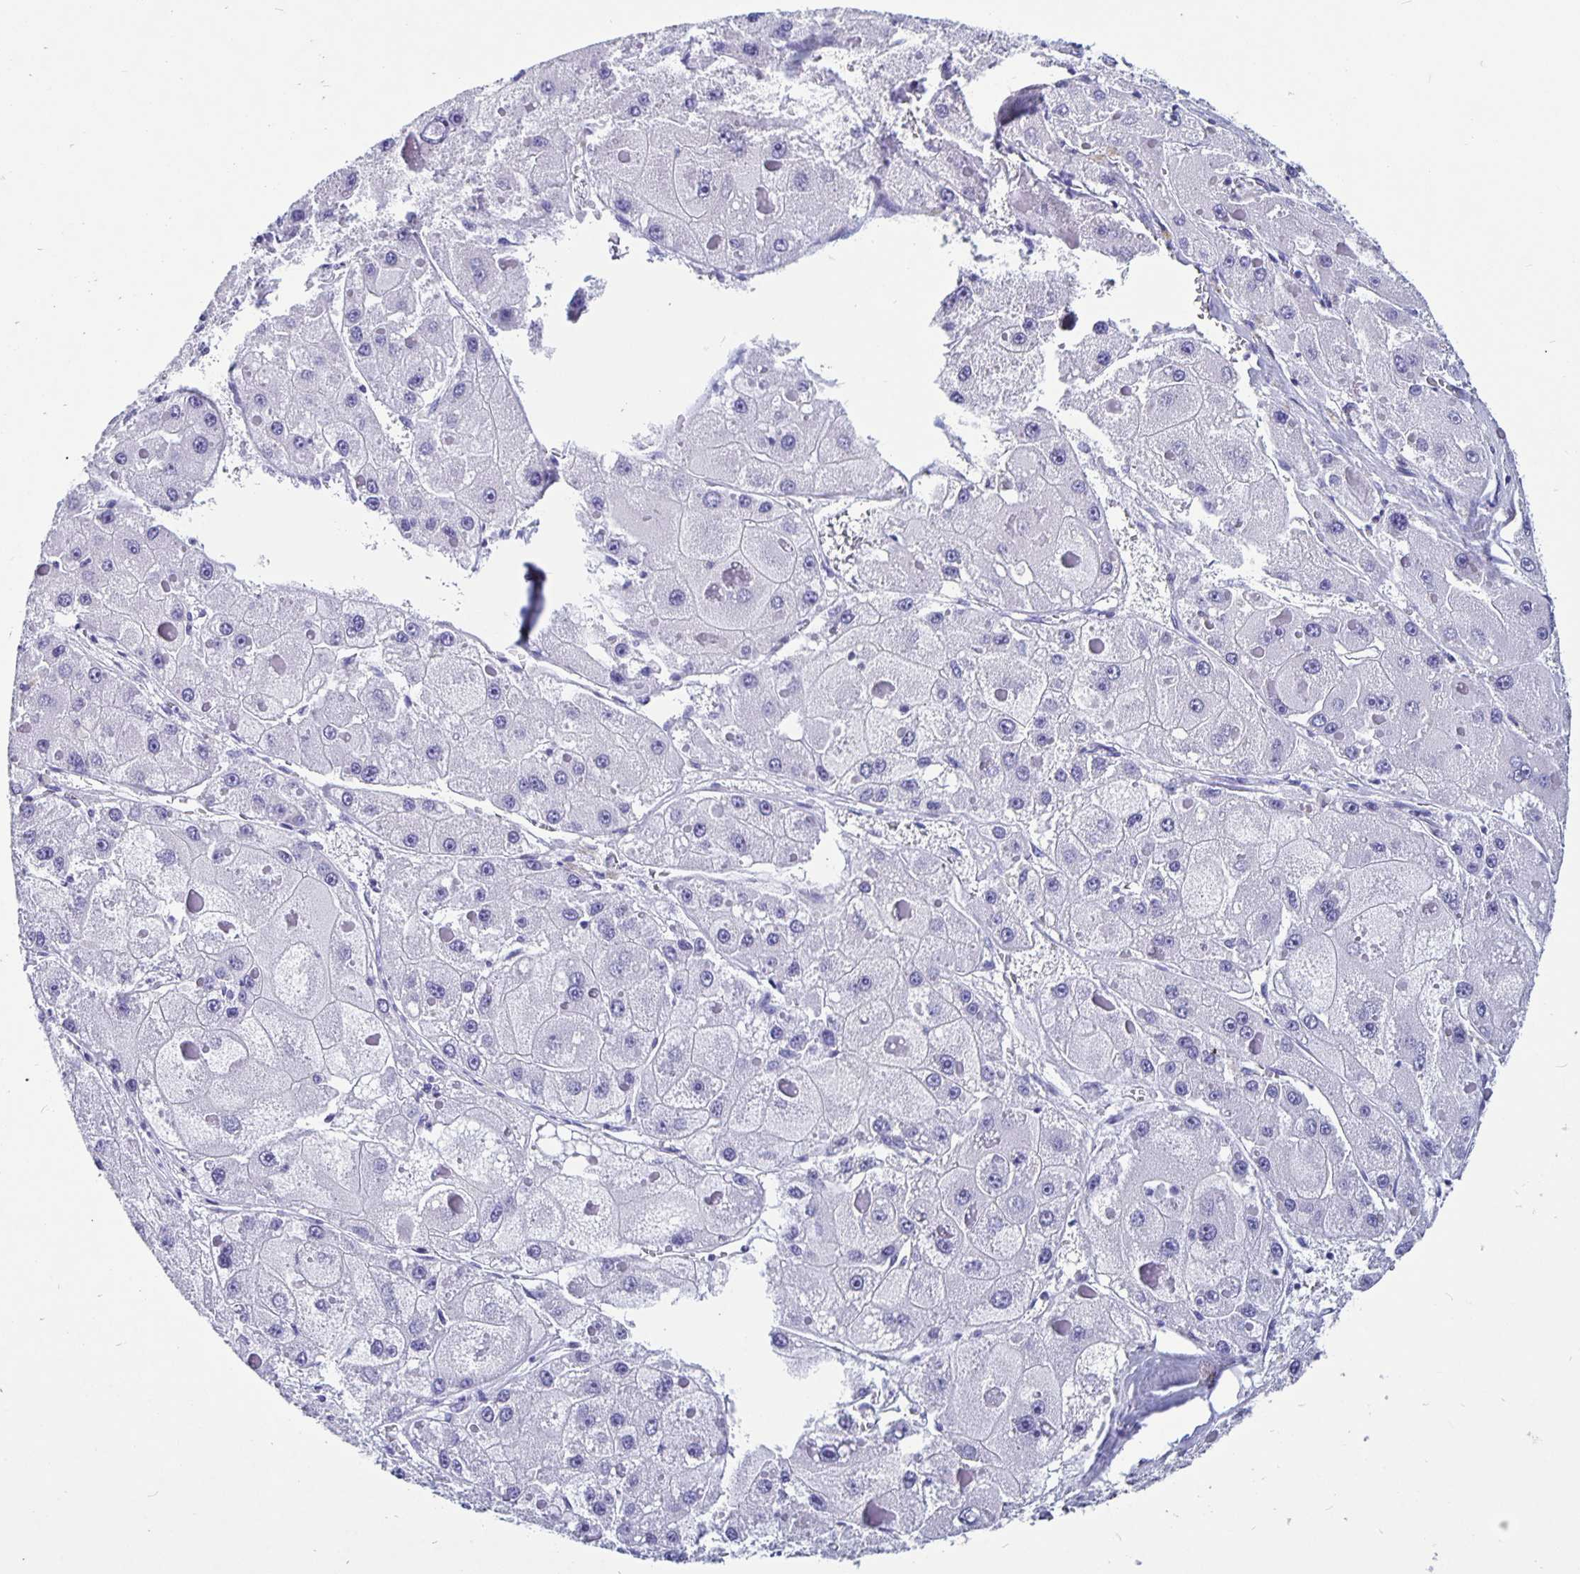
{"staining": {"intensity": "negative", "quantity": "none", "location": "none"}, "tissue": "liver cancer", "cell_type": "Tumor cells", "image_type": "cancer", "snomed": [{"axis": "morphology", "description": "Carcinoma, Hepatocellular, NOS"}, {"axis": "topography", "description": "Liver"}], "caption": "Photomicrograph shows no significant protein expression in tumor cells of liver cancer (hepatocellular carcinoma).", "gene": "ODF3B", "patient": {"sex": "female", "age": 73}}